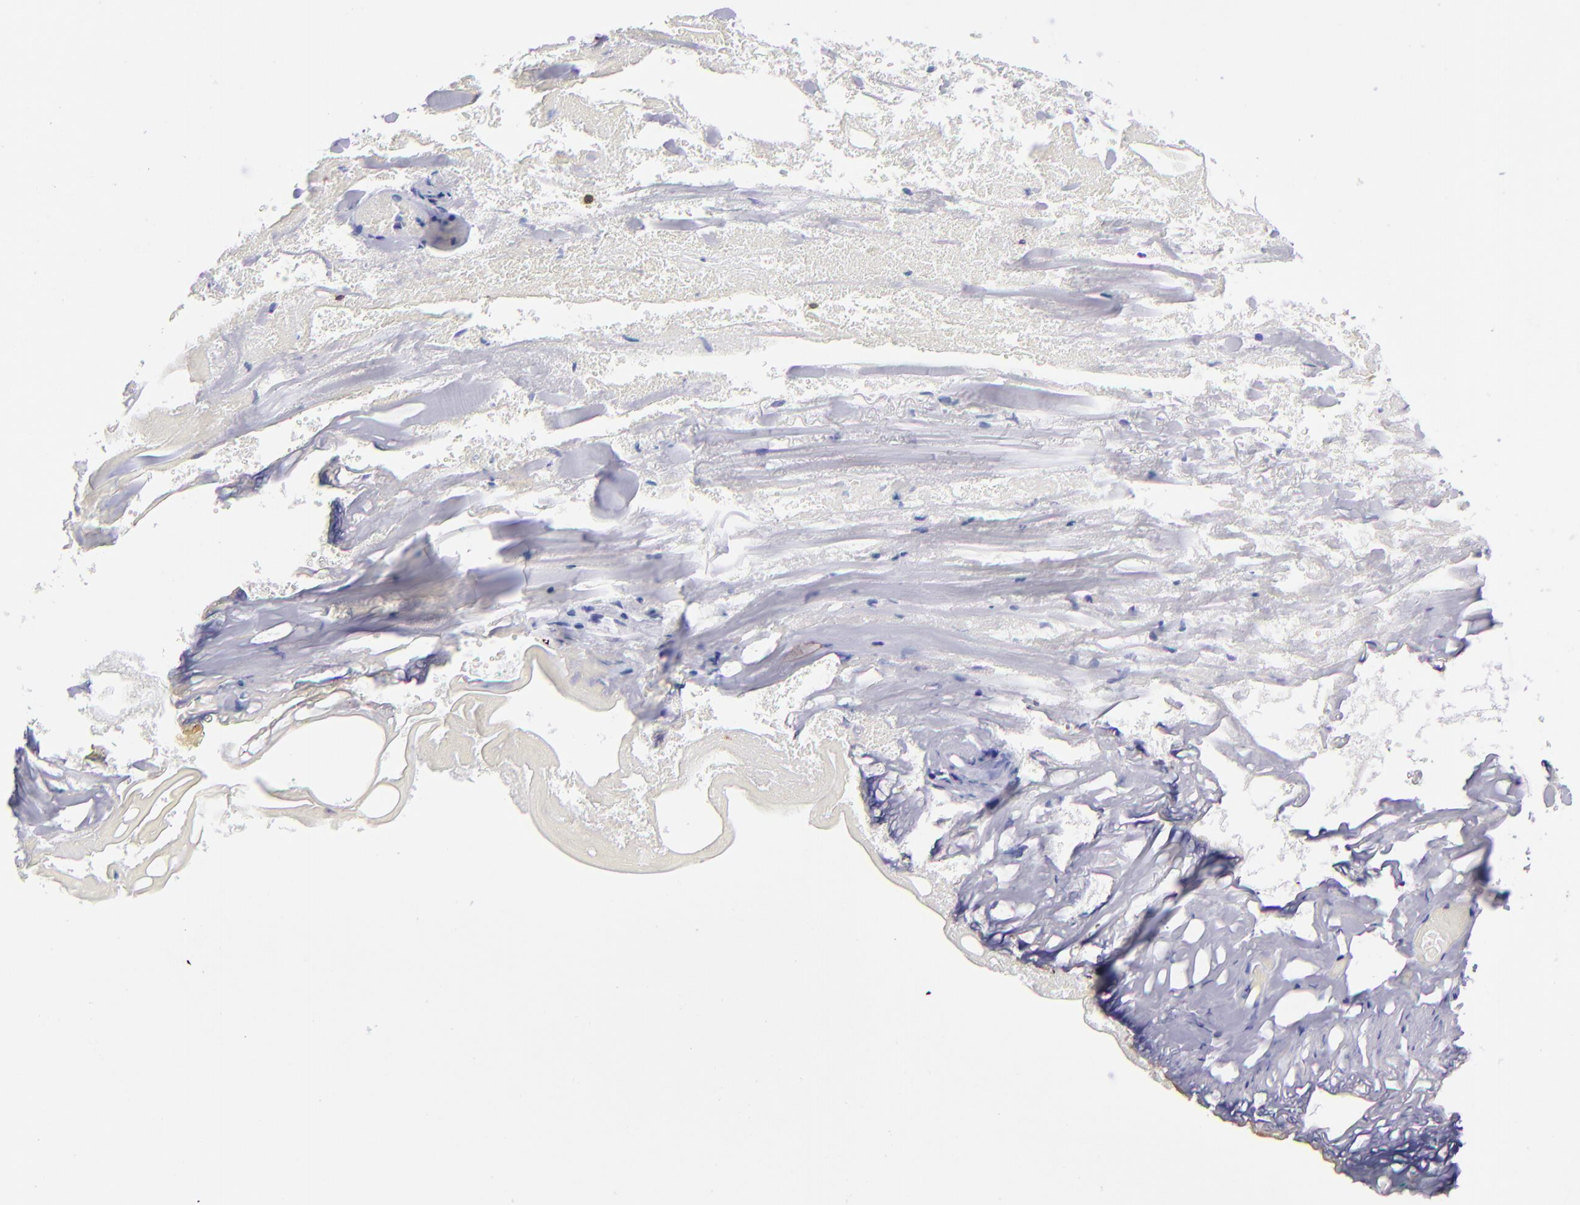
{"staining": {"intensity": "moderate", "quantity": "<25%", "location": "cytoplasmic/membranous"}, "tissue": "skin", "cell_type": "Epidermal cells", "image_type": "normal", "snomed": [{"axis": "morphology", "description": "Normal tissue, NOS"}, {"axis": "morphology", "description": "Hemorrhoids"}, {"axis": "morphology", "description": "Inflammation, NOS"}, {"axis": "topography", "description": "Anal"}], "caption": "Immunohistochemical staining of benign skin shows low levels of moderate cytoplasmic/membranous staining in approximately <25% of epidermal cells.", "gene": "CD6", "patient": {"sex": "male", "age": 60}}